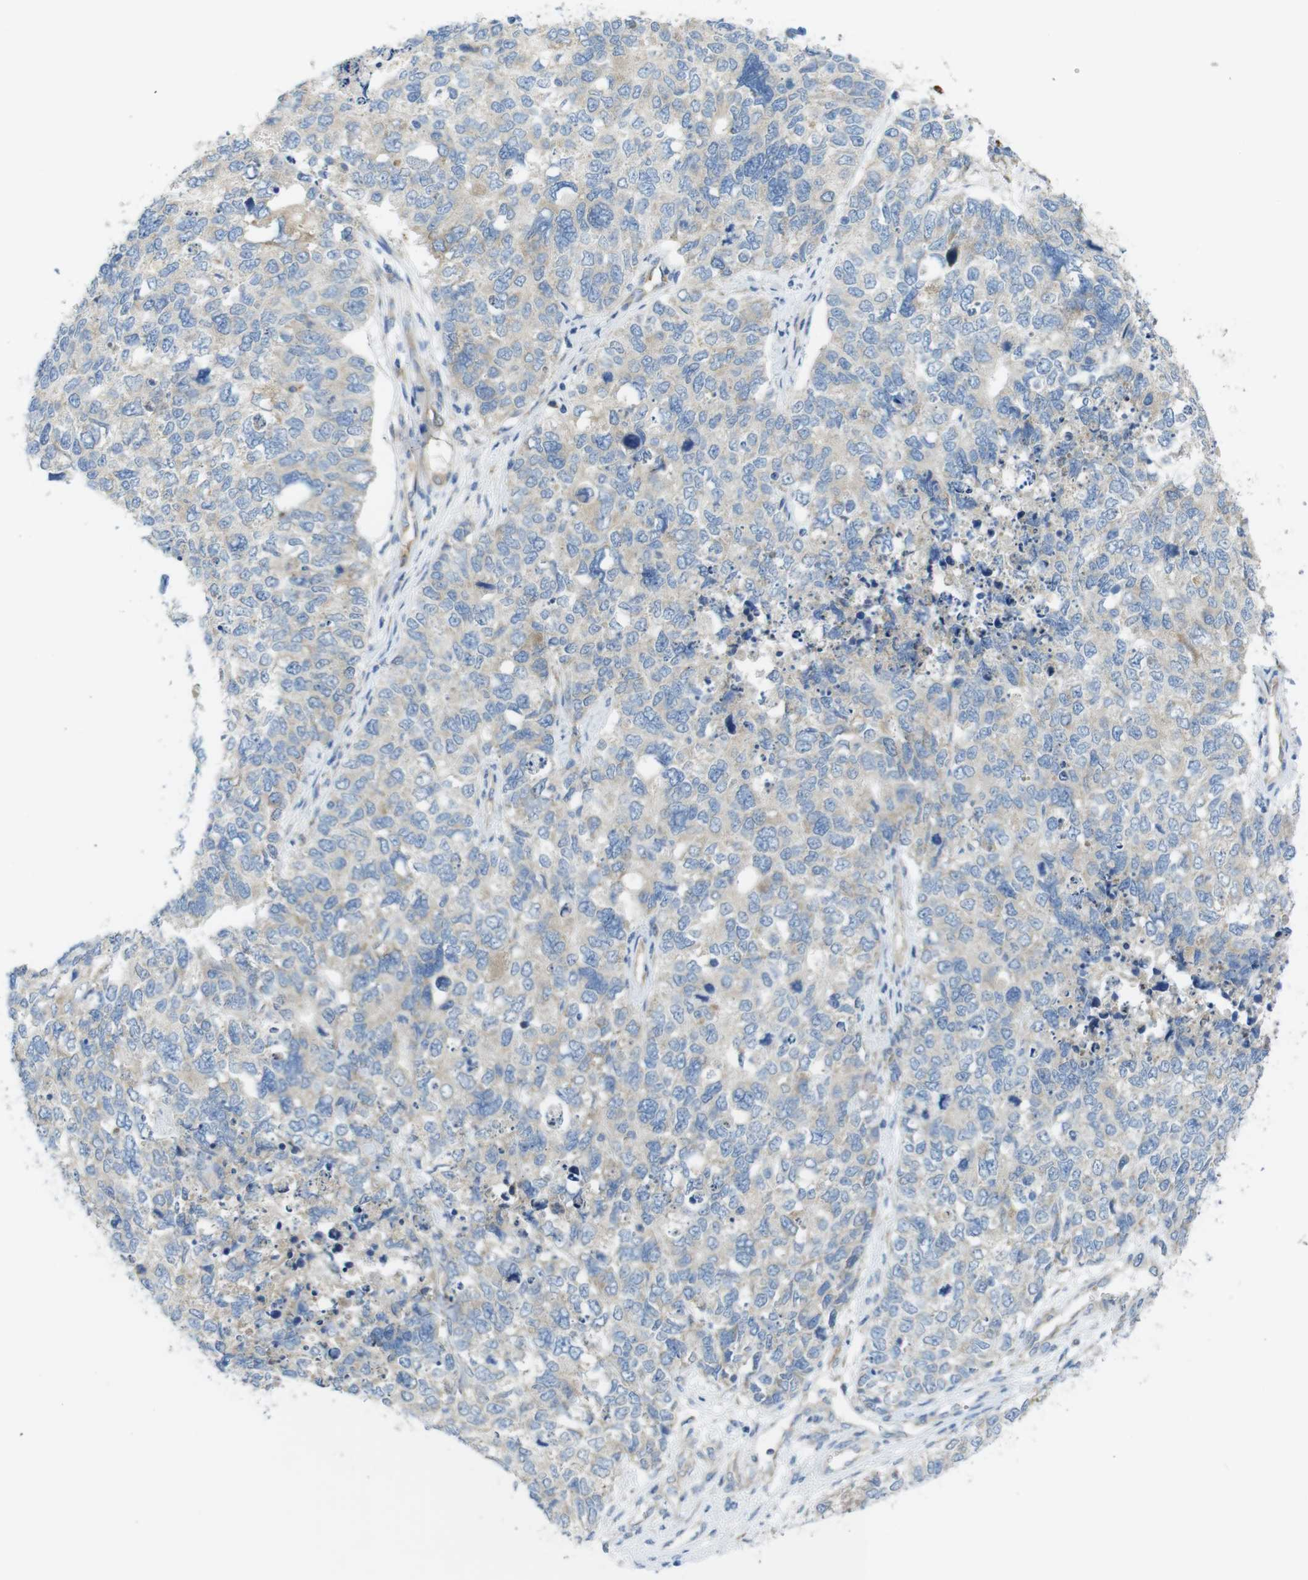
{"staining": {"intensity": "weak", "quantity": ">75%", "location": "cytoplasmic/membranous"}, "tissue": "cervical cancer", "cell_type": "Tumor cells", "image_type": "cancer", "snomed": [{"axis": "morphology", "description": "Squamous cell carcinoma, NOS"}, {"axis": "topography", "description": "Cervix"}], "caption": "Brown immunohistochemical staining in cervical squamous cell carcinoma reveals weak cytoplasmic/membranous expression in about >75% of tumor cells.", "gene": "TMEM234", "patient": {"sex": "female", "age": 63}}